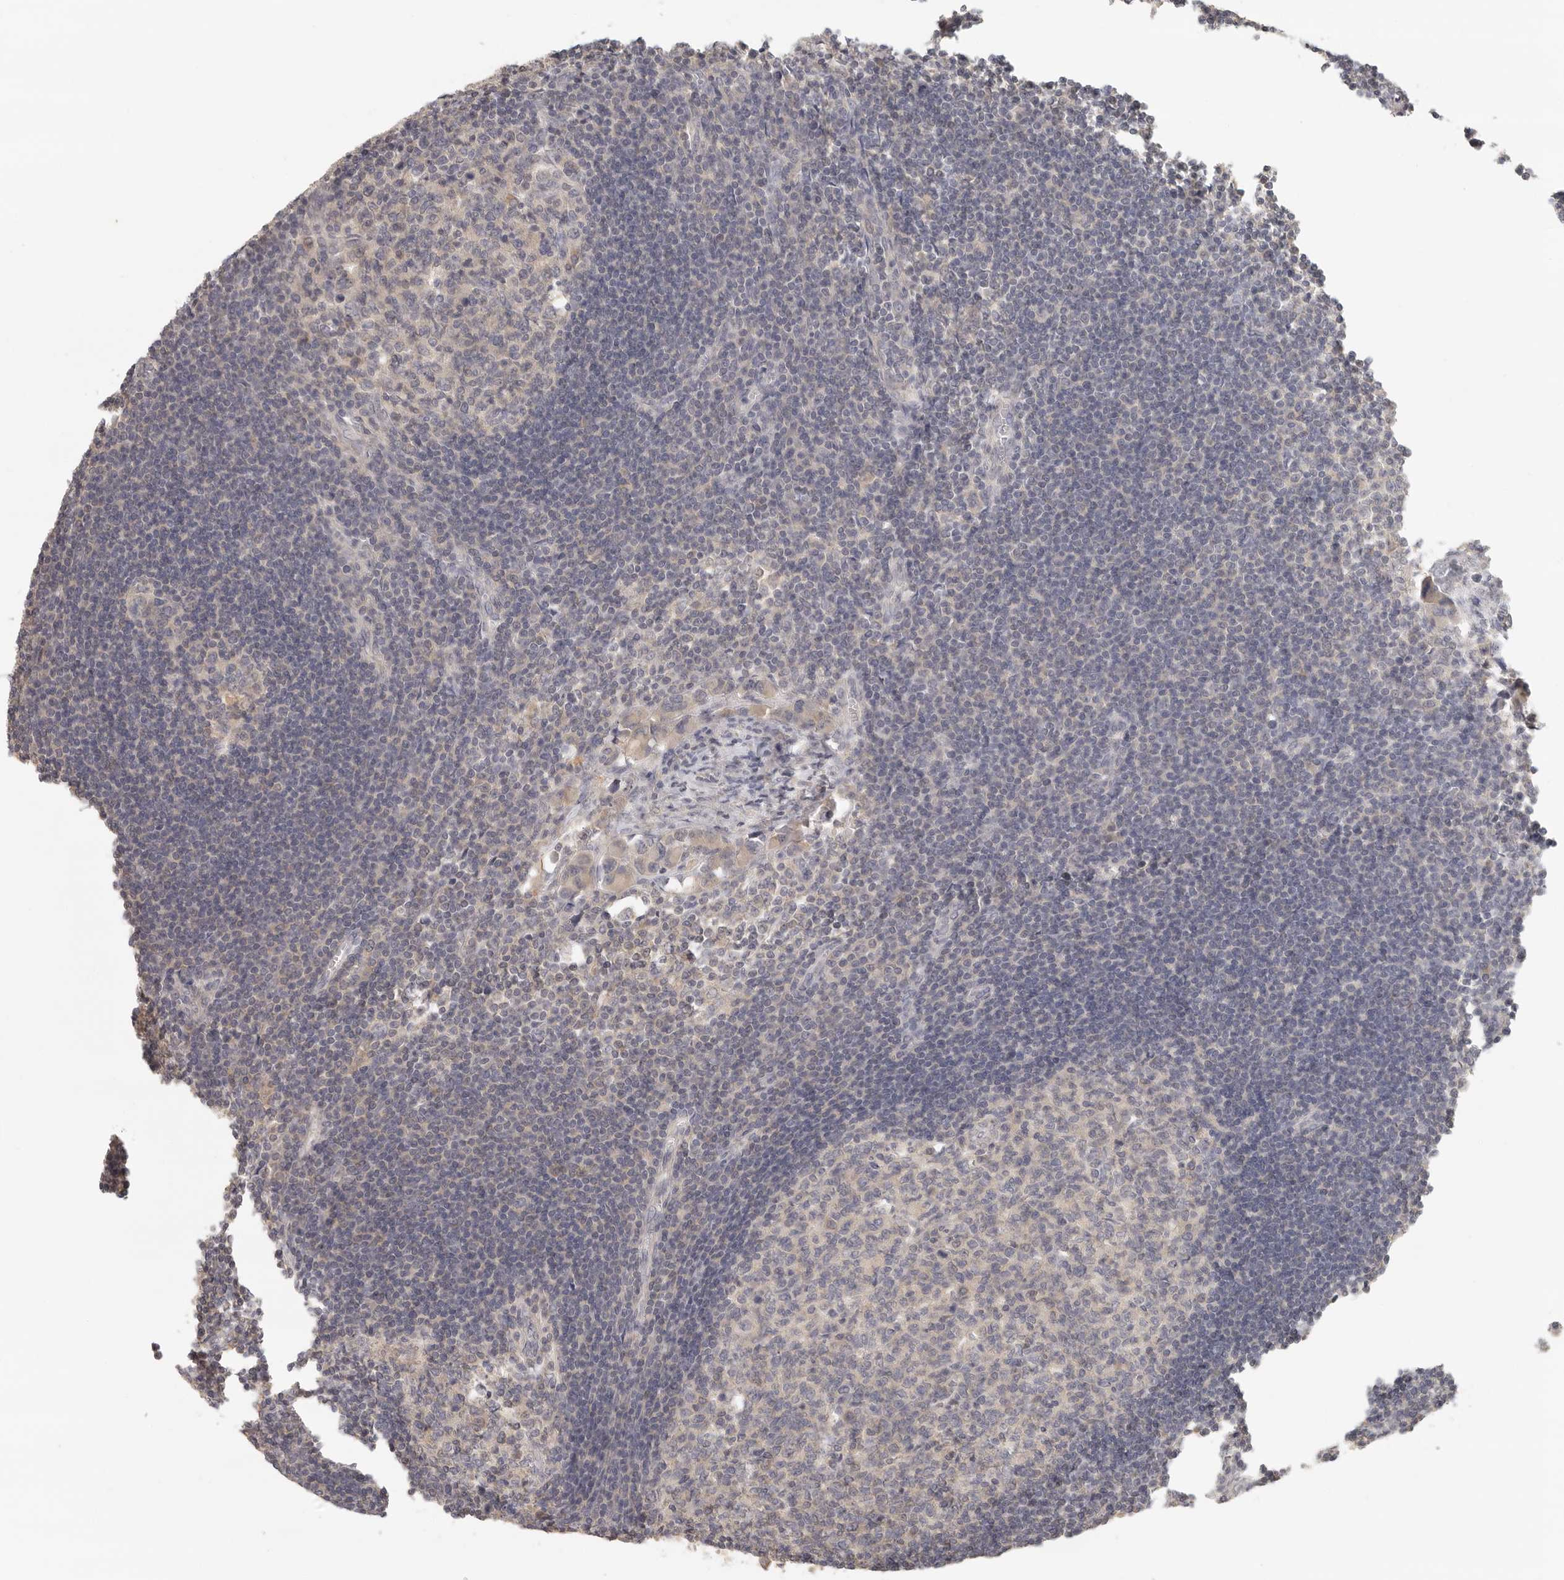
{"staining": {"intensity": "weak", "quantity": "25%-75%", "location": "cytoplasmic/membranous"}, "tissue": "lymph node", "cell_type": "Germinal center cells", "image_type": "normal", "snomed": [{"axis": "morphology", "description": "Normal tissue, NOS"}, {"axis": "morphology", "description": "Malignant melanoma, Metastatic site"}, {"axis": "topography", "description": "Lymph node"}], "caption": "IHC of unremarkable human lymph node exhibits low levels of weak cytoplasmic/membranous expression in about 25%-75% of germinal center cells. The protein is stained brown, and the nuclei are stained in blue (DAB IHC with brightfield microscopy, high magnification).", "gene": "AHDC1", "patient": {"sex": "male", "age": 41}}